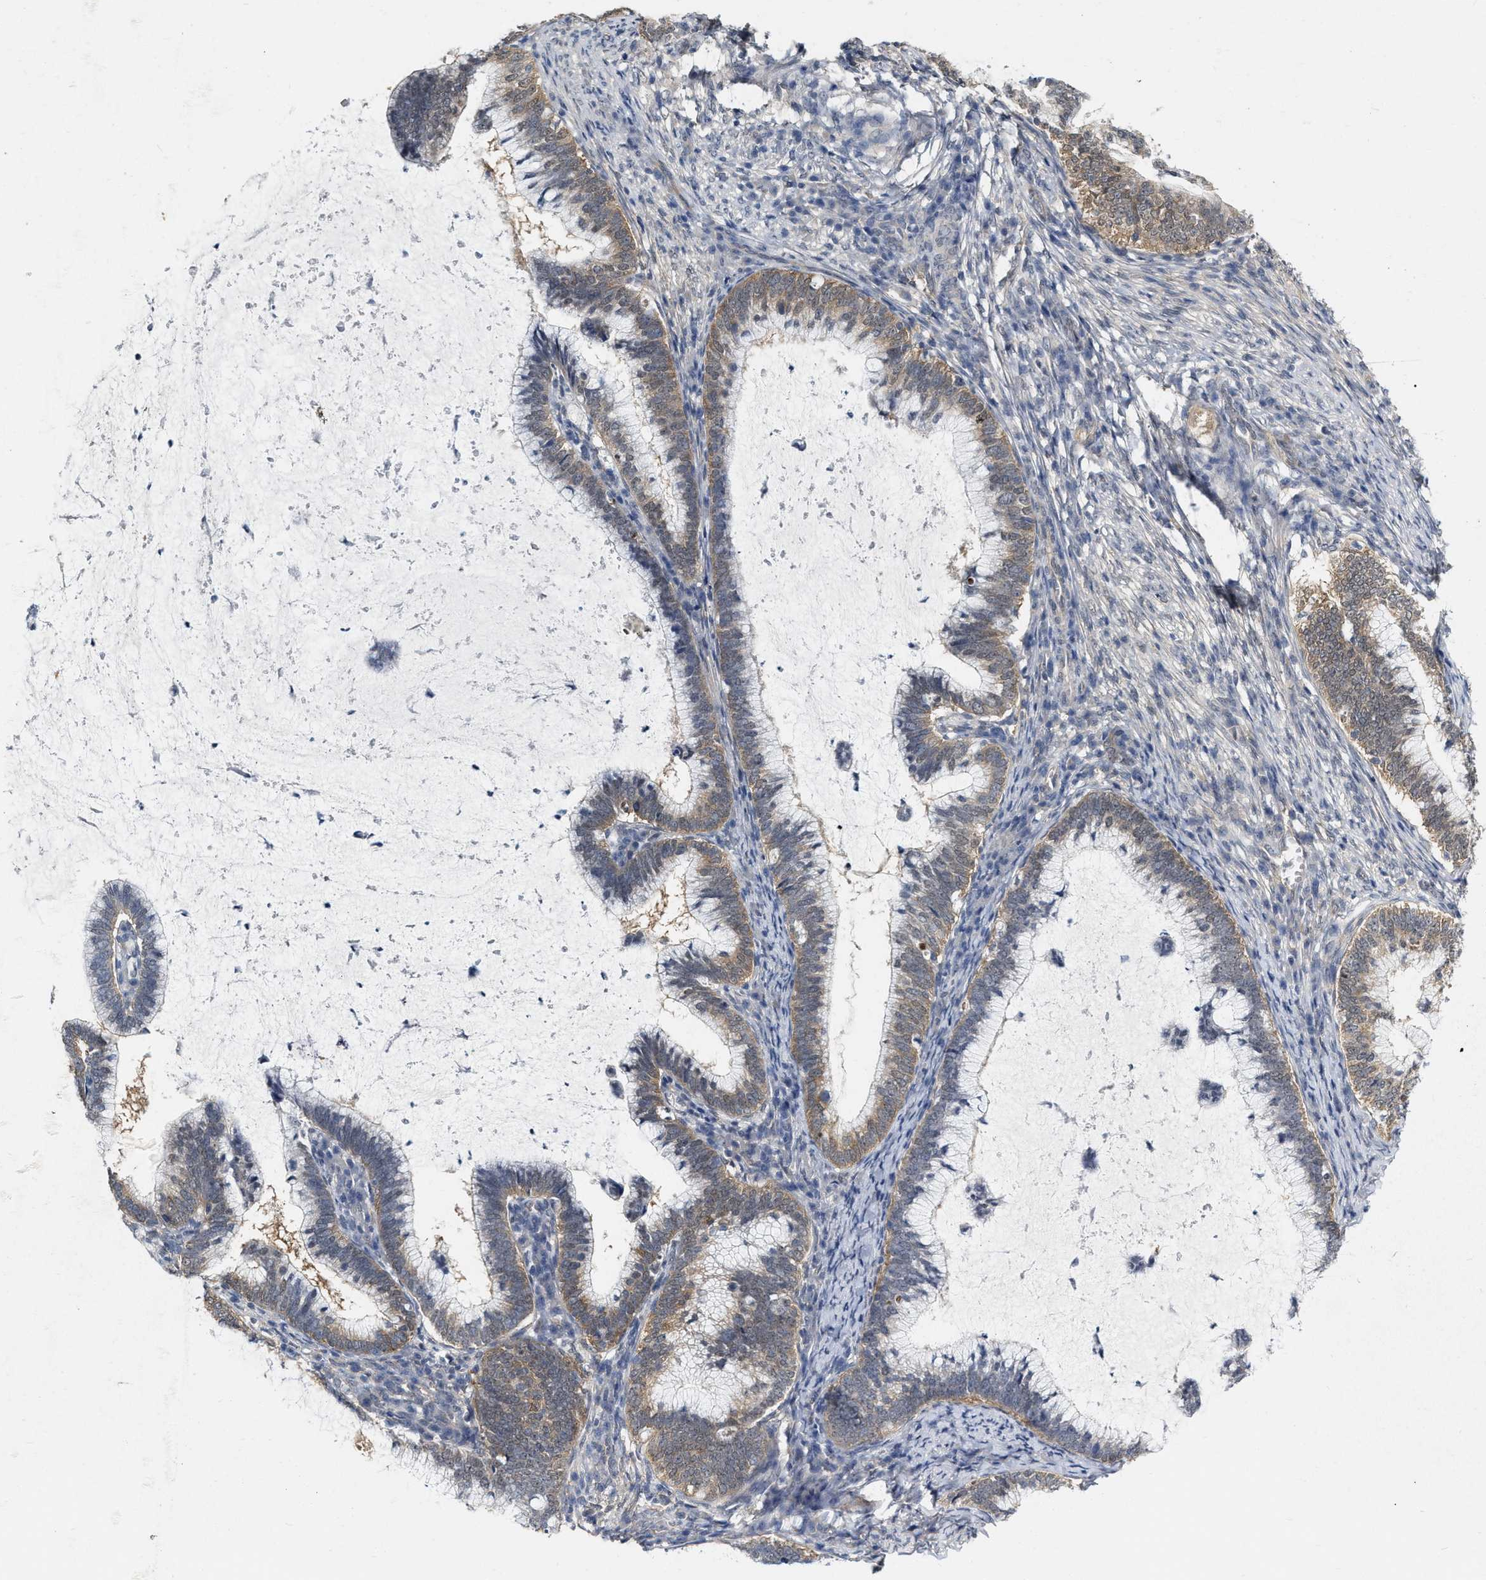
{"staining": {"intensity": "moderate", "quantity": ">75%", "location": "cytoplasmic/membranous"}, "tissue": "cervical cancer", "cell_type": "Tumor cells", "image_type": "cancer", "snomed": [{"axis": "morphology", "description": "Adenocarcinoma, NOS"}, {"axis": "topography", "description": "Cervix"}], "caption": "Adenocarcinoma (cervical) stained with a brown dye displays moderate cytoplasmic/membranous positive staining in approximately >75% of tumor cells.", "gene": "RUVBL1", "patient": {"sex": "female", "age": 36}}